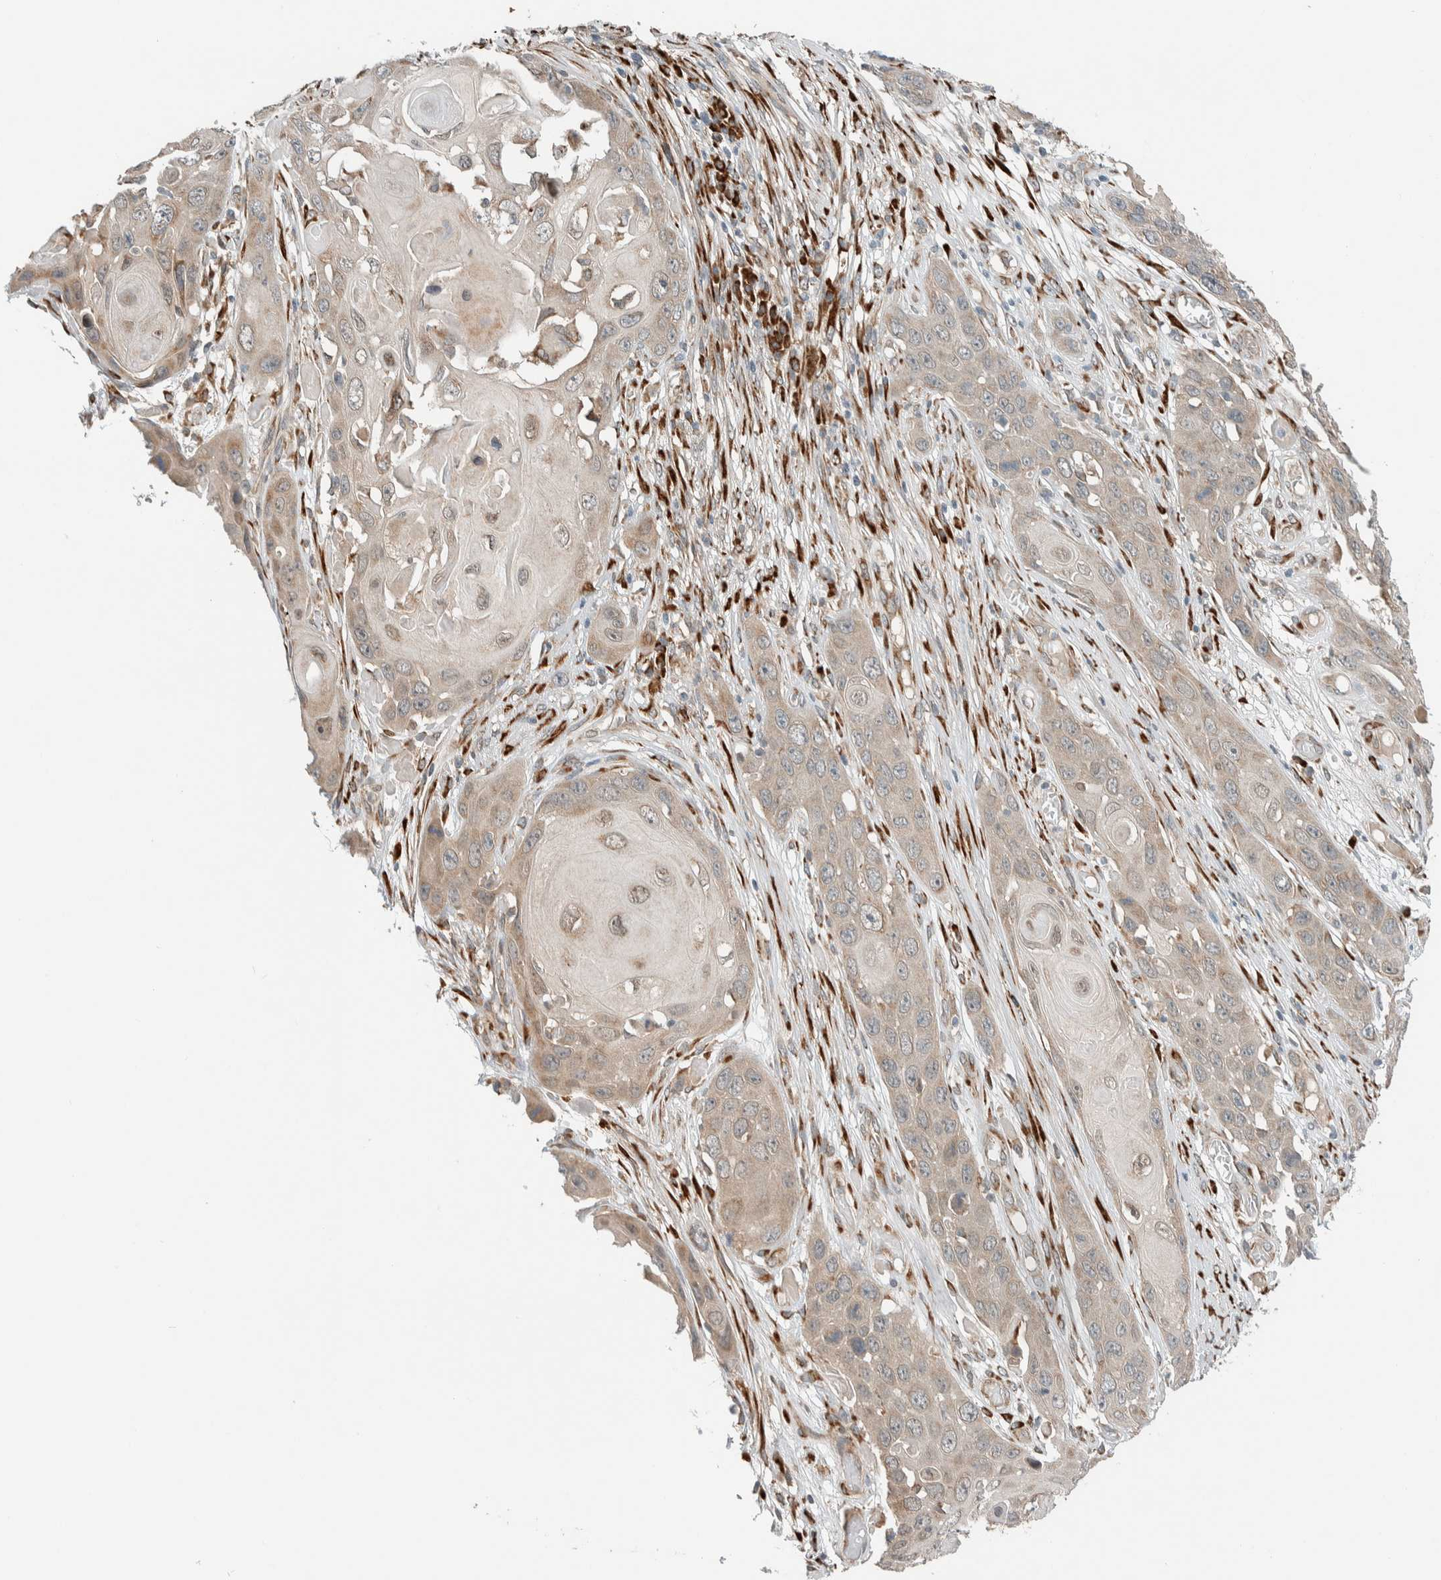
{"staining": {"intensity": "weak", "quantity": "<25%", "location": "cytoplasmic/membranous"}, "tissue": "skin cancer", "cell_type": "Tumor cells", "image_type": "cancer", "snomed": [{"axis": "morphology", "description": "Squamous cell carcinoma, NOS"}, {"axis": "topography", "description": "Skin"}], "caption": "Immunohistochemistry of skin cancer (squamous cell carcinoma) shows no positivity in tumor cells.", "gene": "CTBP2", "patient": {"sex": "male", "age": 55}}